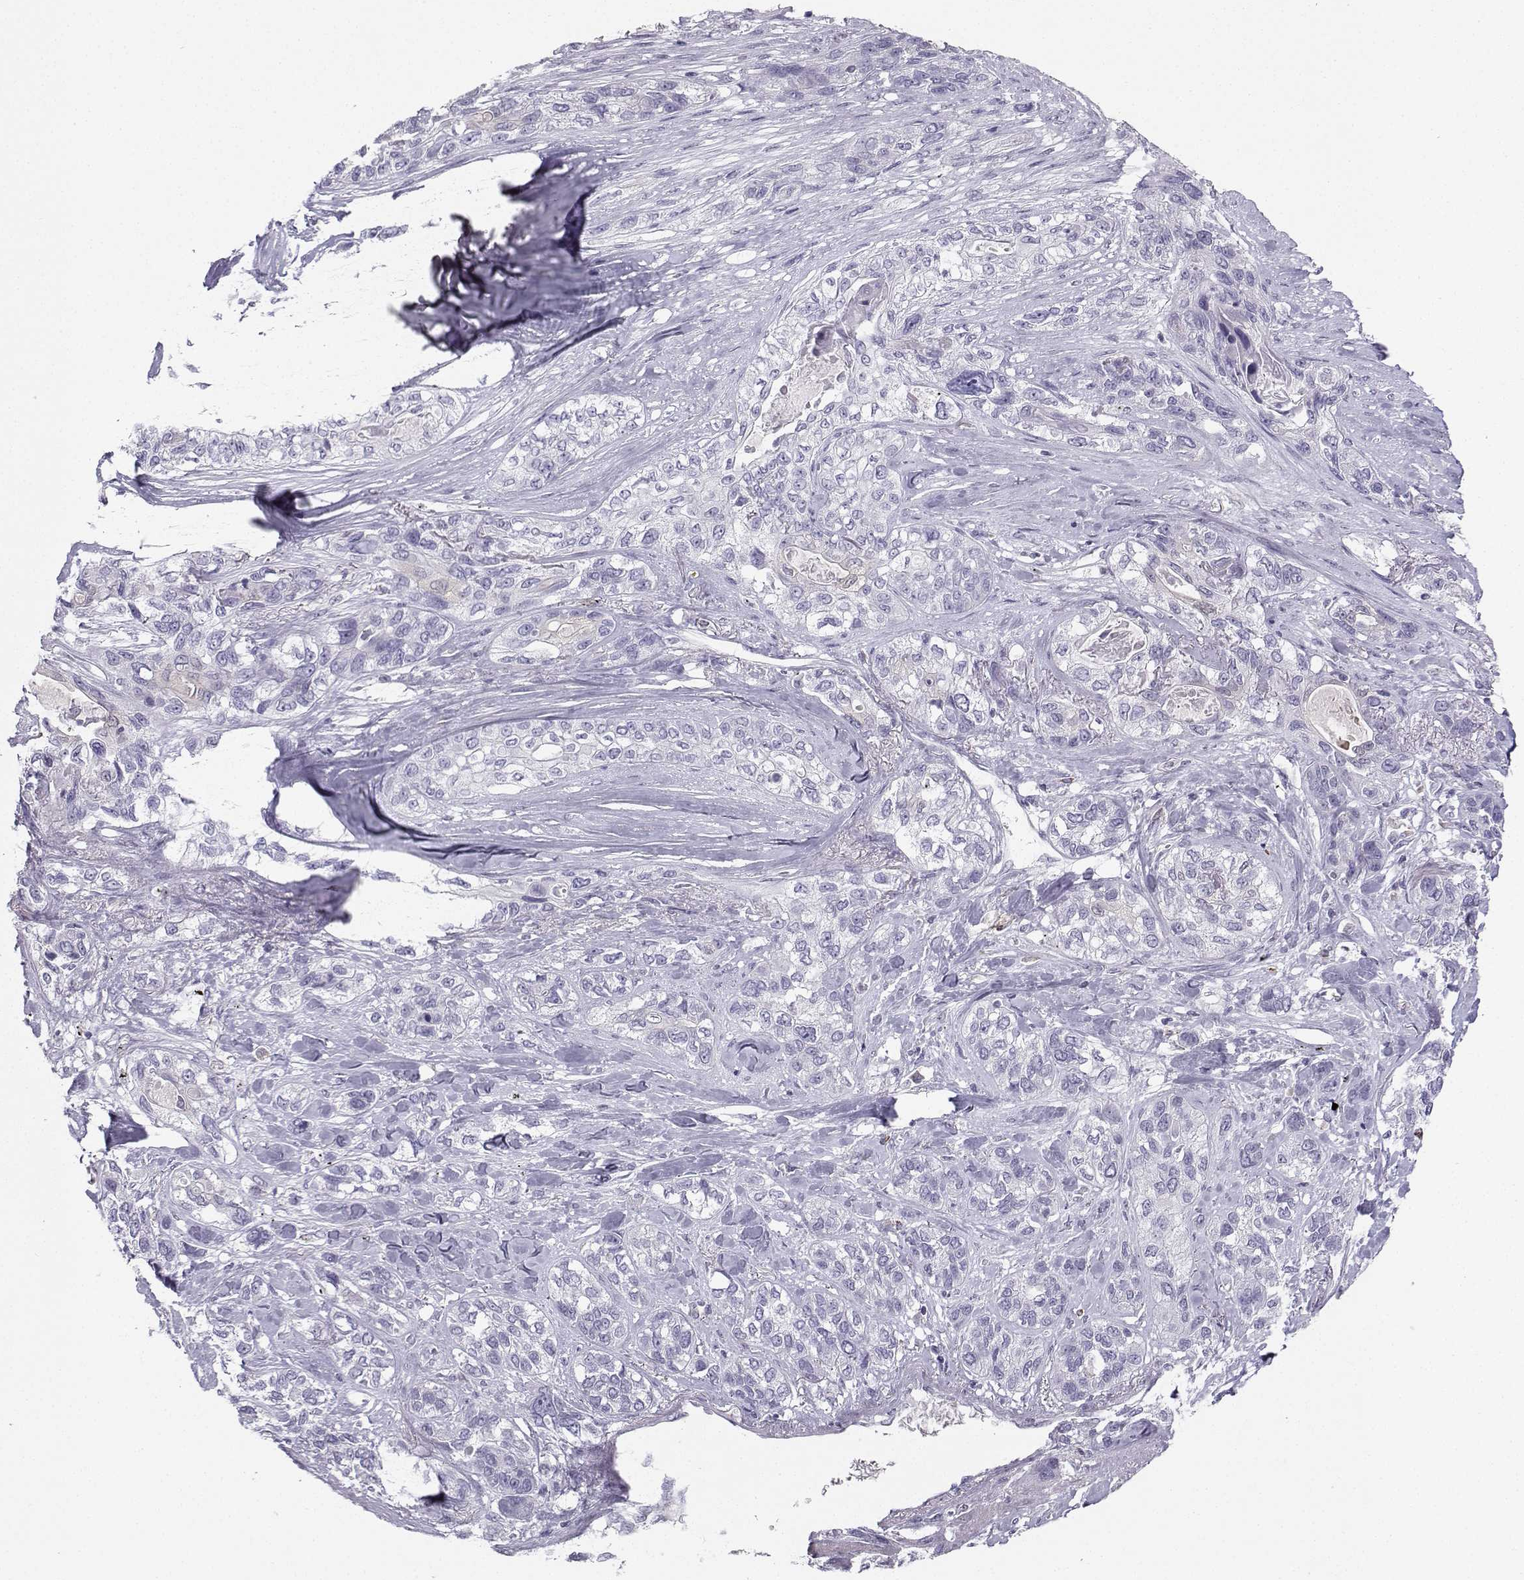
{"staining": {"intensity": "negative", "quantity": "none", "location": "none"}, "tissue": "lung cancer", "cell_type": "Tumor cells", "image_type": "cancer", "snomed": [{"axis": "morphology", "description": "Squamous cell carcinoma, NOS"}, {"axis": "topography", "description": "Lung"}], "caption": "Immunohistochemical staining of human lung squamous cell carcinoma shows no significant expression in tumor cells. (Stains: DAB (3,3'-diaminobenzidine) IHC with hematoxylin counter stain, Microscopy: brightfield microscopy at high magnification).", "gene": "DCLK3", "patient": {"sex": "female", "age": 70}}